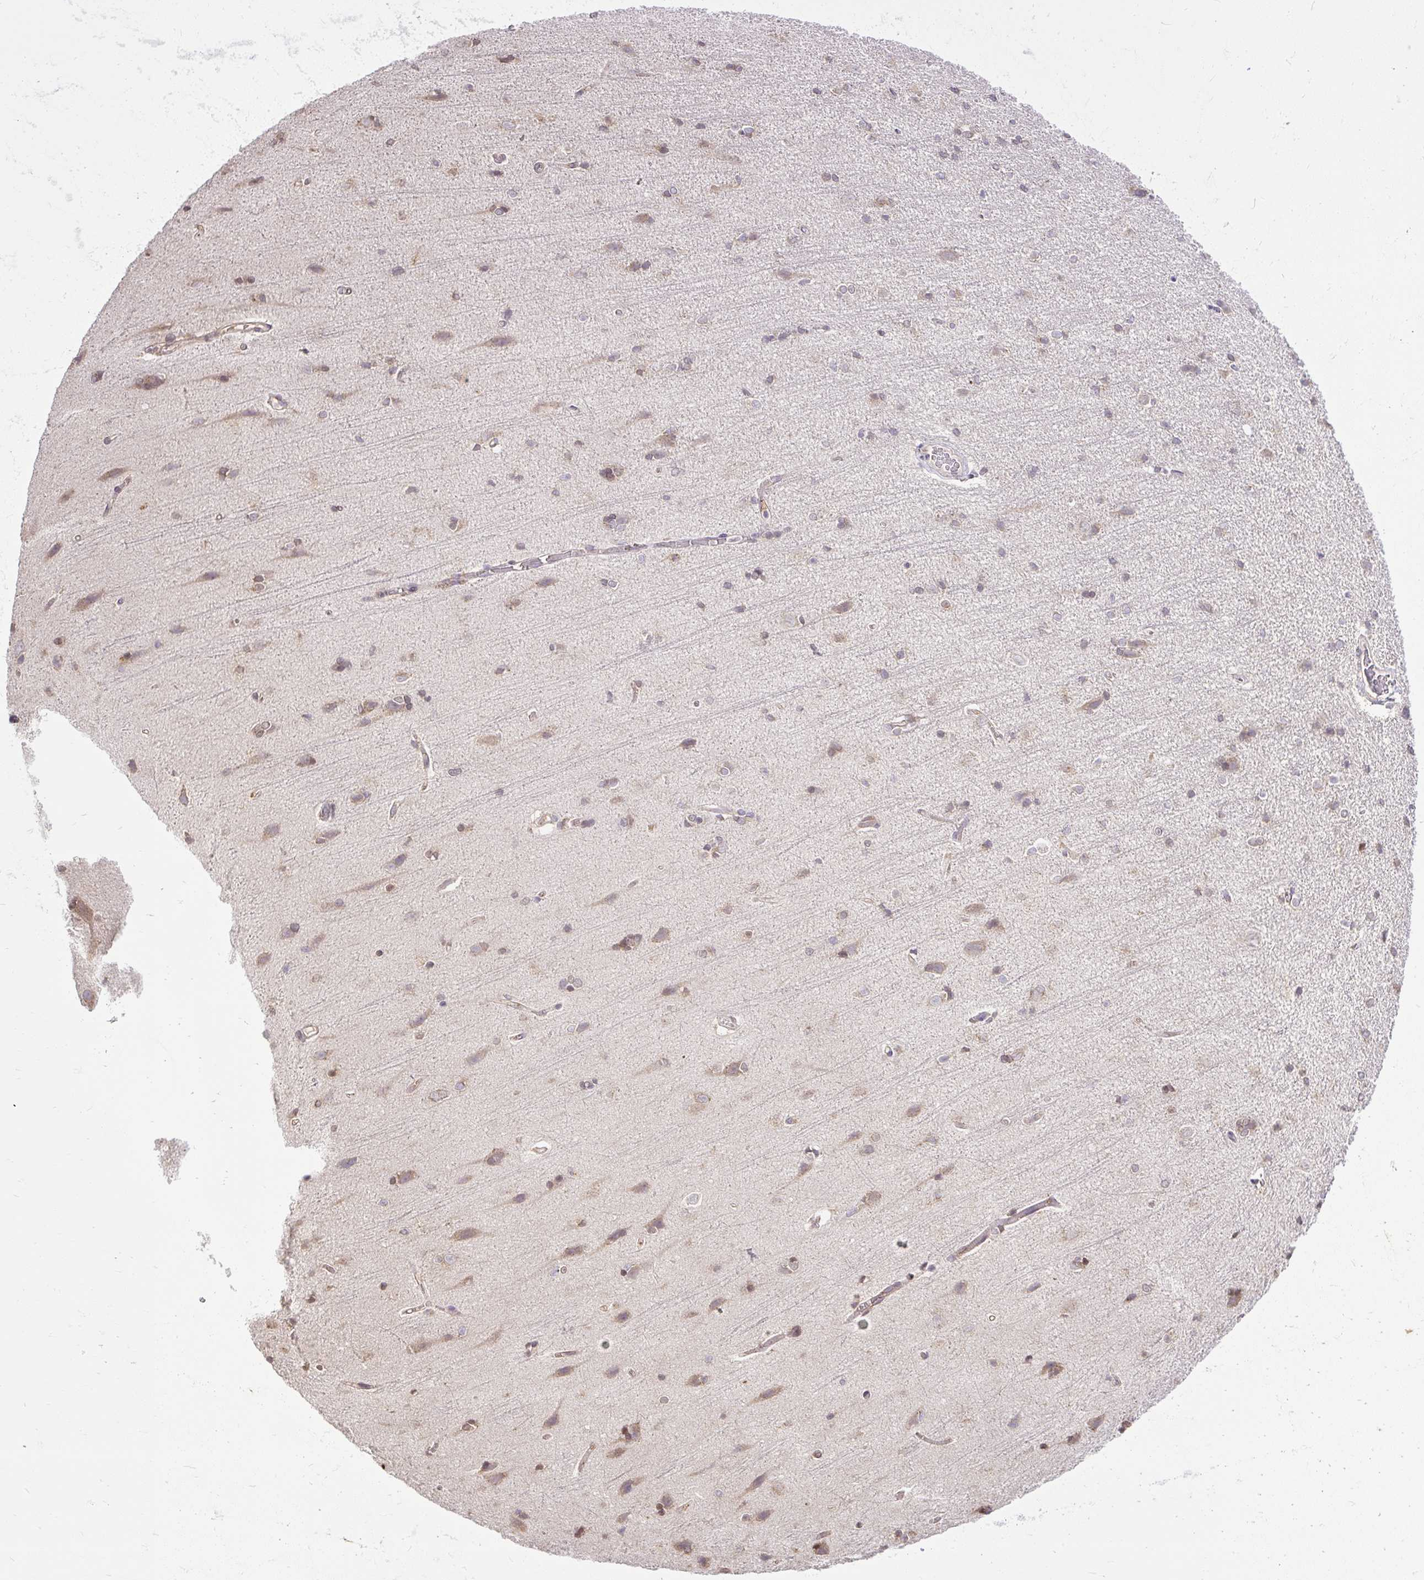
{"staining": {"intensity": "weak", "quantity": ">75%", "location": "cytoplasmic/membranous"}, "tissue": "cerebral cortex", "cell_type": "Endothelial cells", "image_type": "normal", "snomed": [{"axis": "morphology", "description": "Normal tissue, NOS"}, {"axis": "topography", "description": "Cerebral cortex"}], "caption": "High-magnification brightfield microscopy of unremarkable cerebral cortex stained with DAB (3,3'-diaminobenzidine) (brown) and counterstained with hematoxylin (blue). endothelial cells exhibit weak cytoplasmic/membranous expression is seen in approximately>75% of cells.", "gene": "SMC4", "patient": {"sex": "male", "age": 37}}